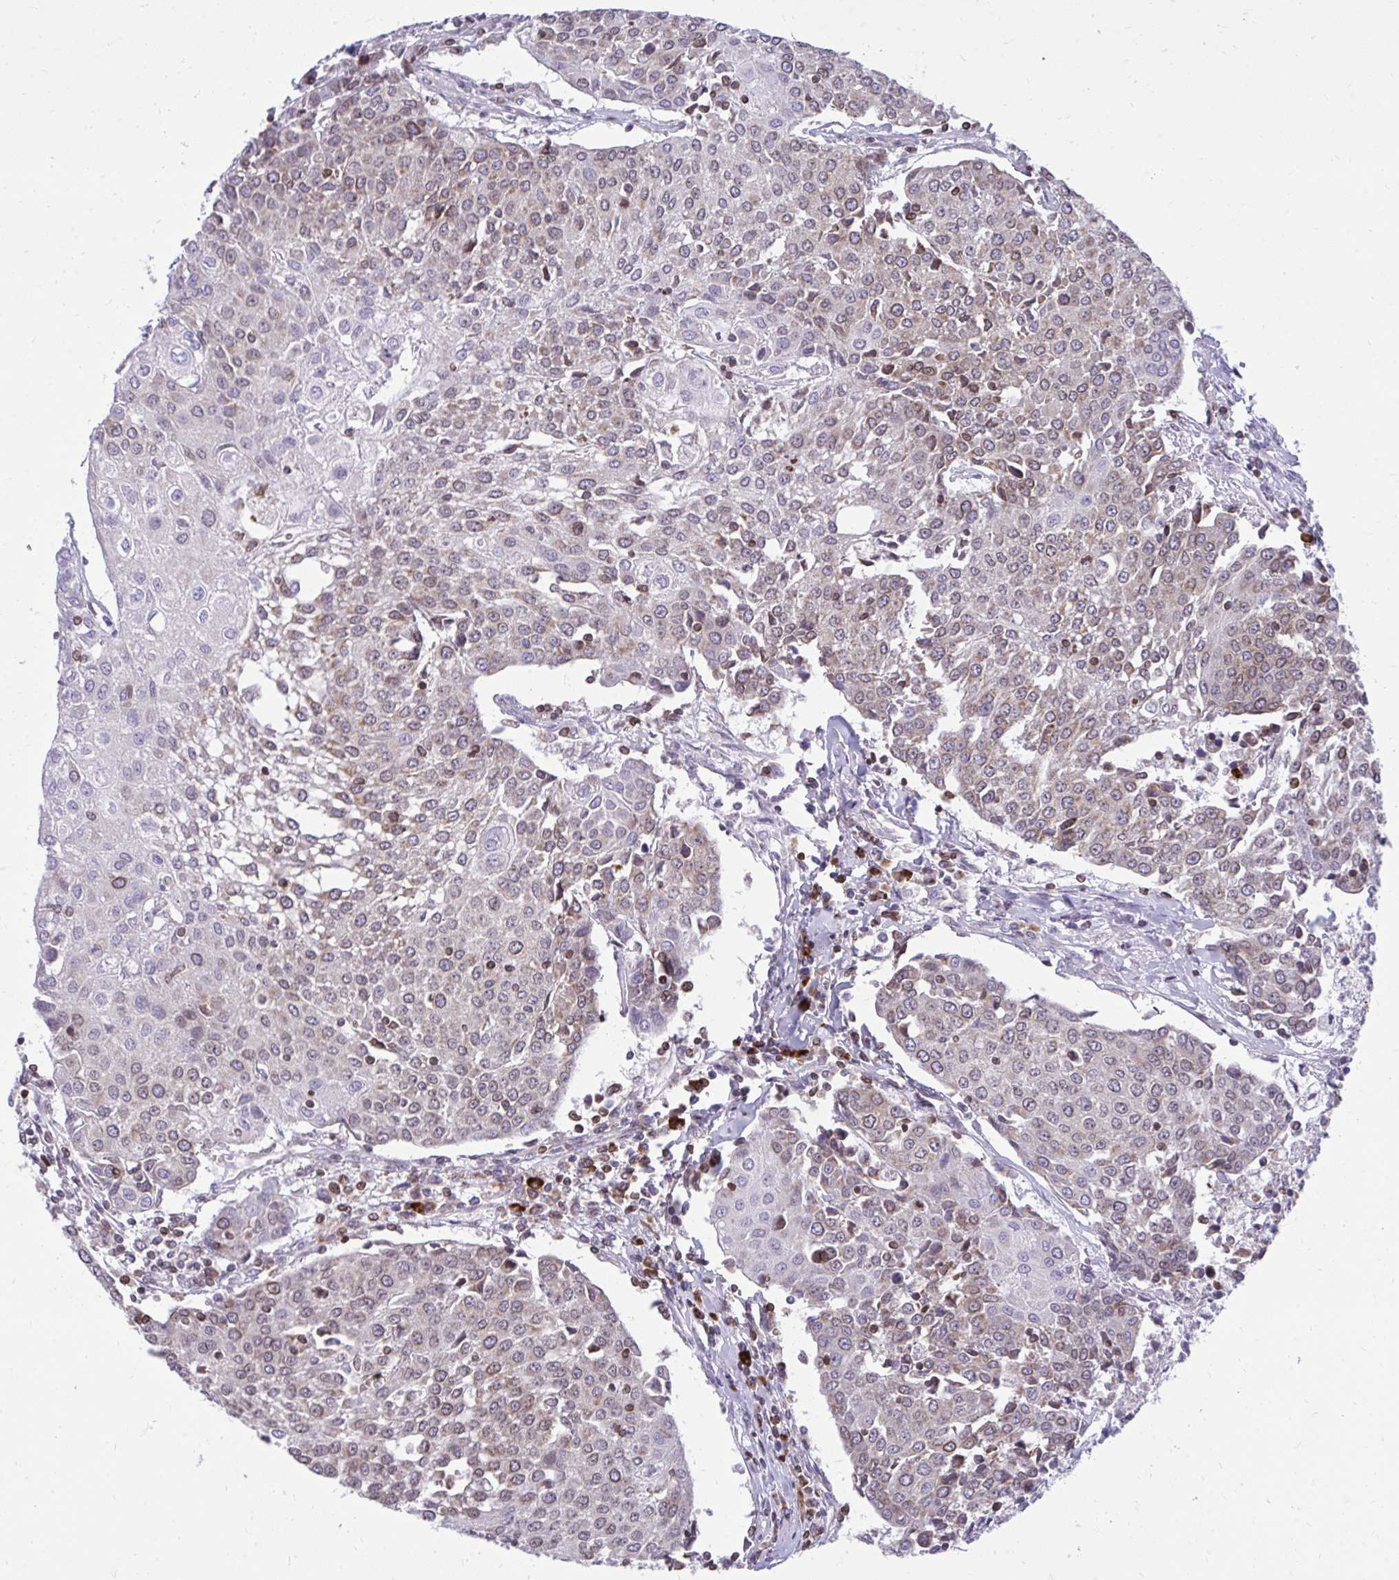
{"staining": {"intensity": "weak", "quantity": "<25%", "location": "cytoplasmic/membranous"}, "tissue": "urothelial cancer", "cell_type": "Tumor cells", "image_type": "cancer", "snomed": [{"axis": "morphology", "description": "Urothelial carcinoma, High grade"}, {"axis": "topography", "description": "Urinary bladder"}], "caption": "DAB (3,3'-diaminobenzidine) immunohistochemical staining of human urothelial cancer reveals no significant expression in tumor cells.", "gene": "RPS6KA2", "patient": {"sex": "female", "age": 85}}